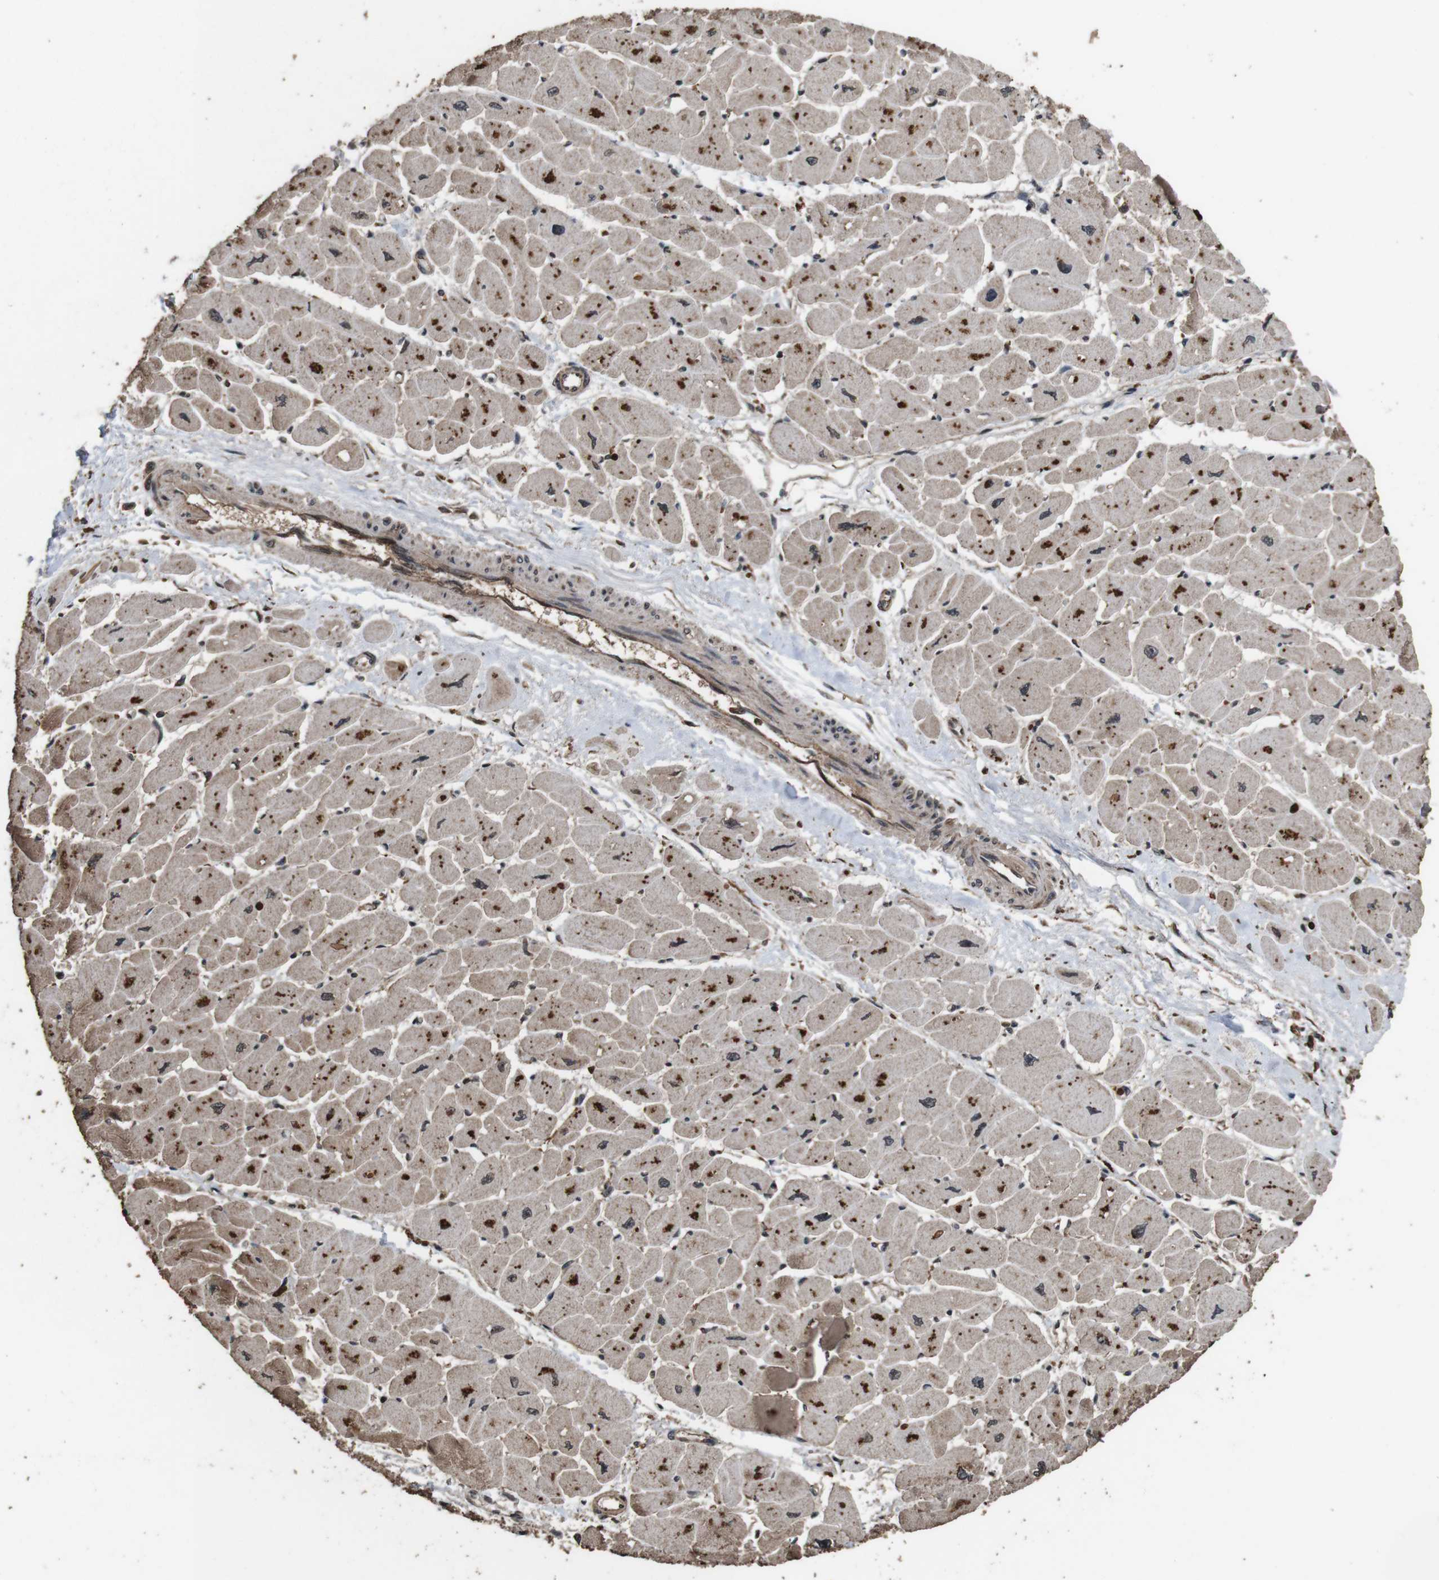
{"staining": {"intensity": "moderate", "quantity": ">75%", "location": "cytoplasmic/membranous"}, "tissue": "heart muscle", "cell_type": "Cardiomyocytes", "image_type": "normal", "snomed": [{"axis": "morphology", "description": "Normal tissue, NOS"}, {"axis": "topography", "description": "Heart"}], "caption": "Immunohistochemical staining of unremarkable heart muscle reveals moderate cytoplasmic/membranous protein expression in approximately >75% of cardiomyocytes. The protein is shown in brown color, while the nuclei are stained blue.", "gene": "RRAS2", "patient": {"sex": "female", "age": 54}}